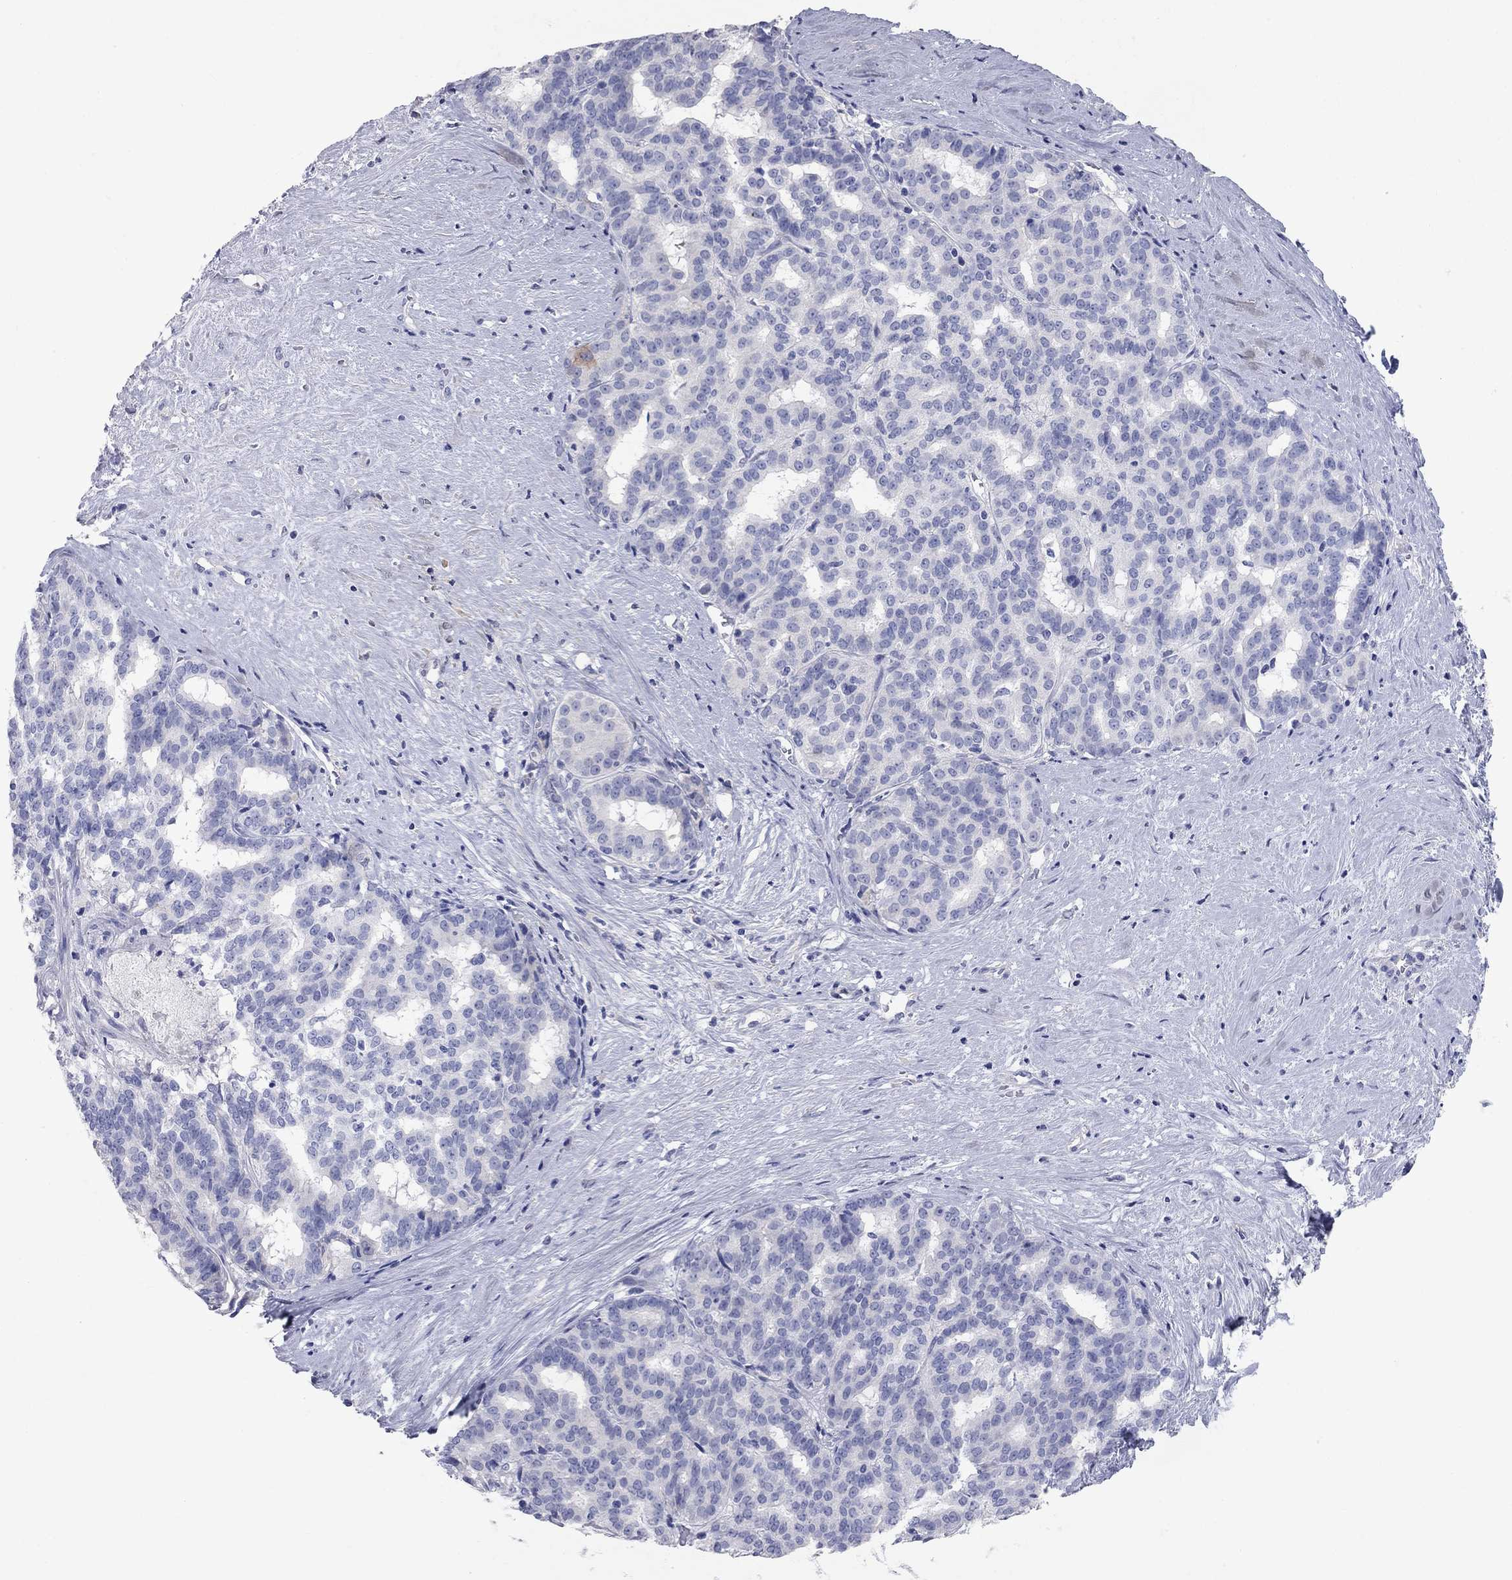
{"staining": {"intensity": "negative", "quantity": "none", "location": "none"}, "tissue": "liver cancer", "cell_type": "Tumor cells", "image_type": "cancer", "snomed": [{"axis": "morphology", "description": "Cholangiocarcinoma"}, {"axis": "topography", "description": "Liver"}], "caption": "Tumor cells show no significant staining in liver cancer (cholangiocarcinoma).", "gene": "AOX1", "patient": {"sex": "female", "age": 47}}